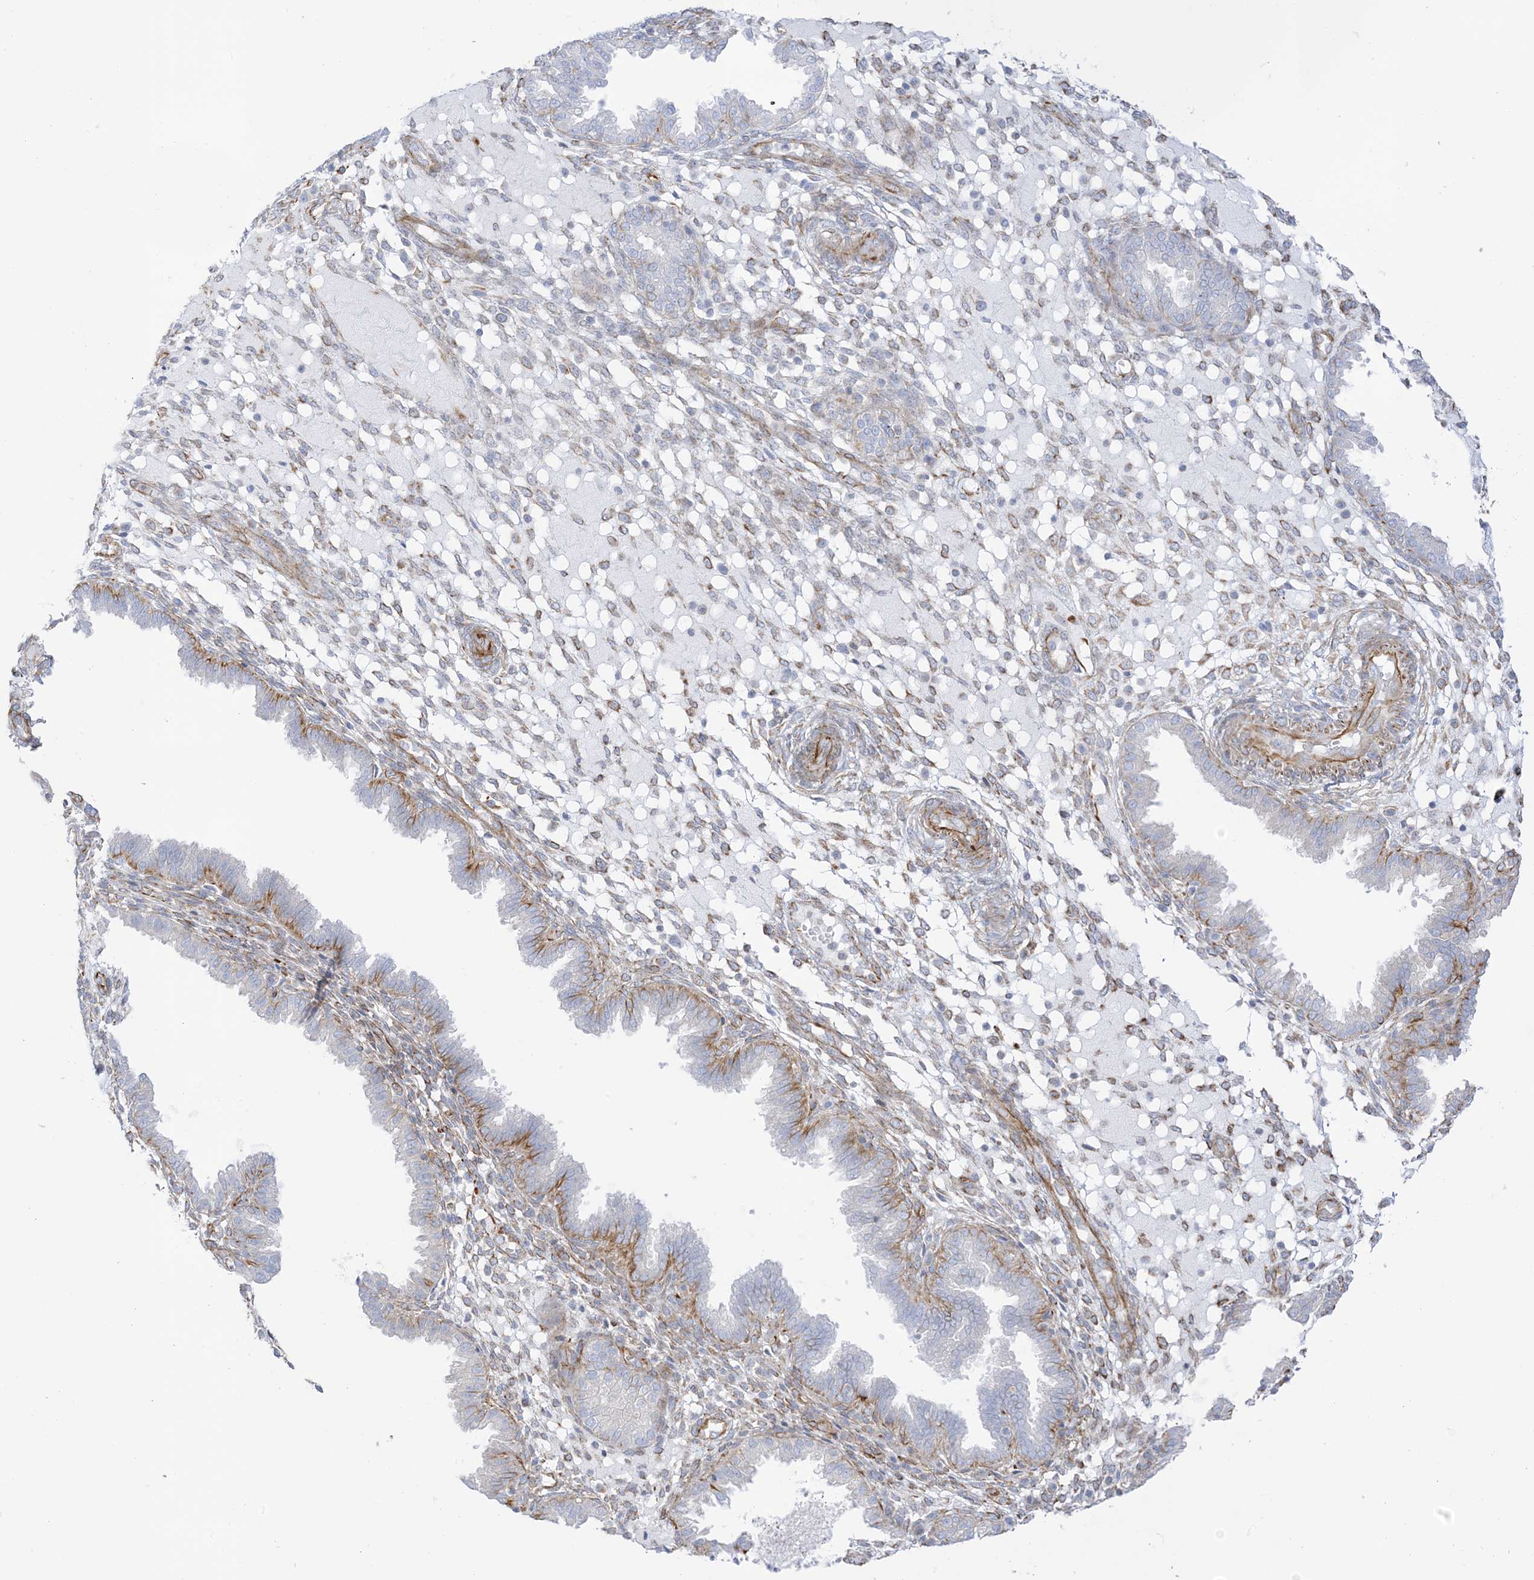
{"staining": {"intensity": "moderate", "quantity": "<25%", "location": "cytoplasmic/membranous"}, "tissue": "endometrium", "cell_type": "Cells in endometrial stroma", "image_type": "normal", "snomed": [{"axis": "morphology", "description": "Normal tissue, NOS"}, {"axis": "topography", "description": "Endometrium"}], "caption": "Protein analysis of unremarkable endometrium reveals moderate cytoplasmic/membranous expression in about <25% of cells in endometrial stroma.", "gene": "PID1", "patient": {"sex": "female", "age": 33}}